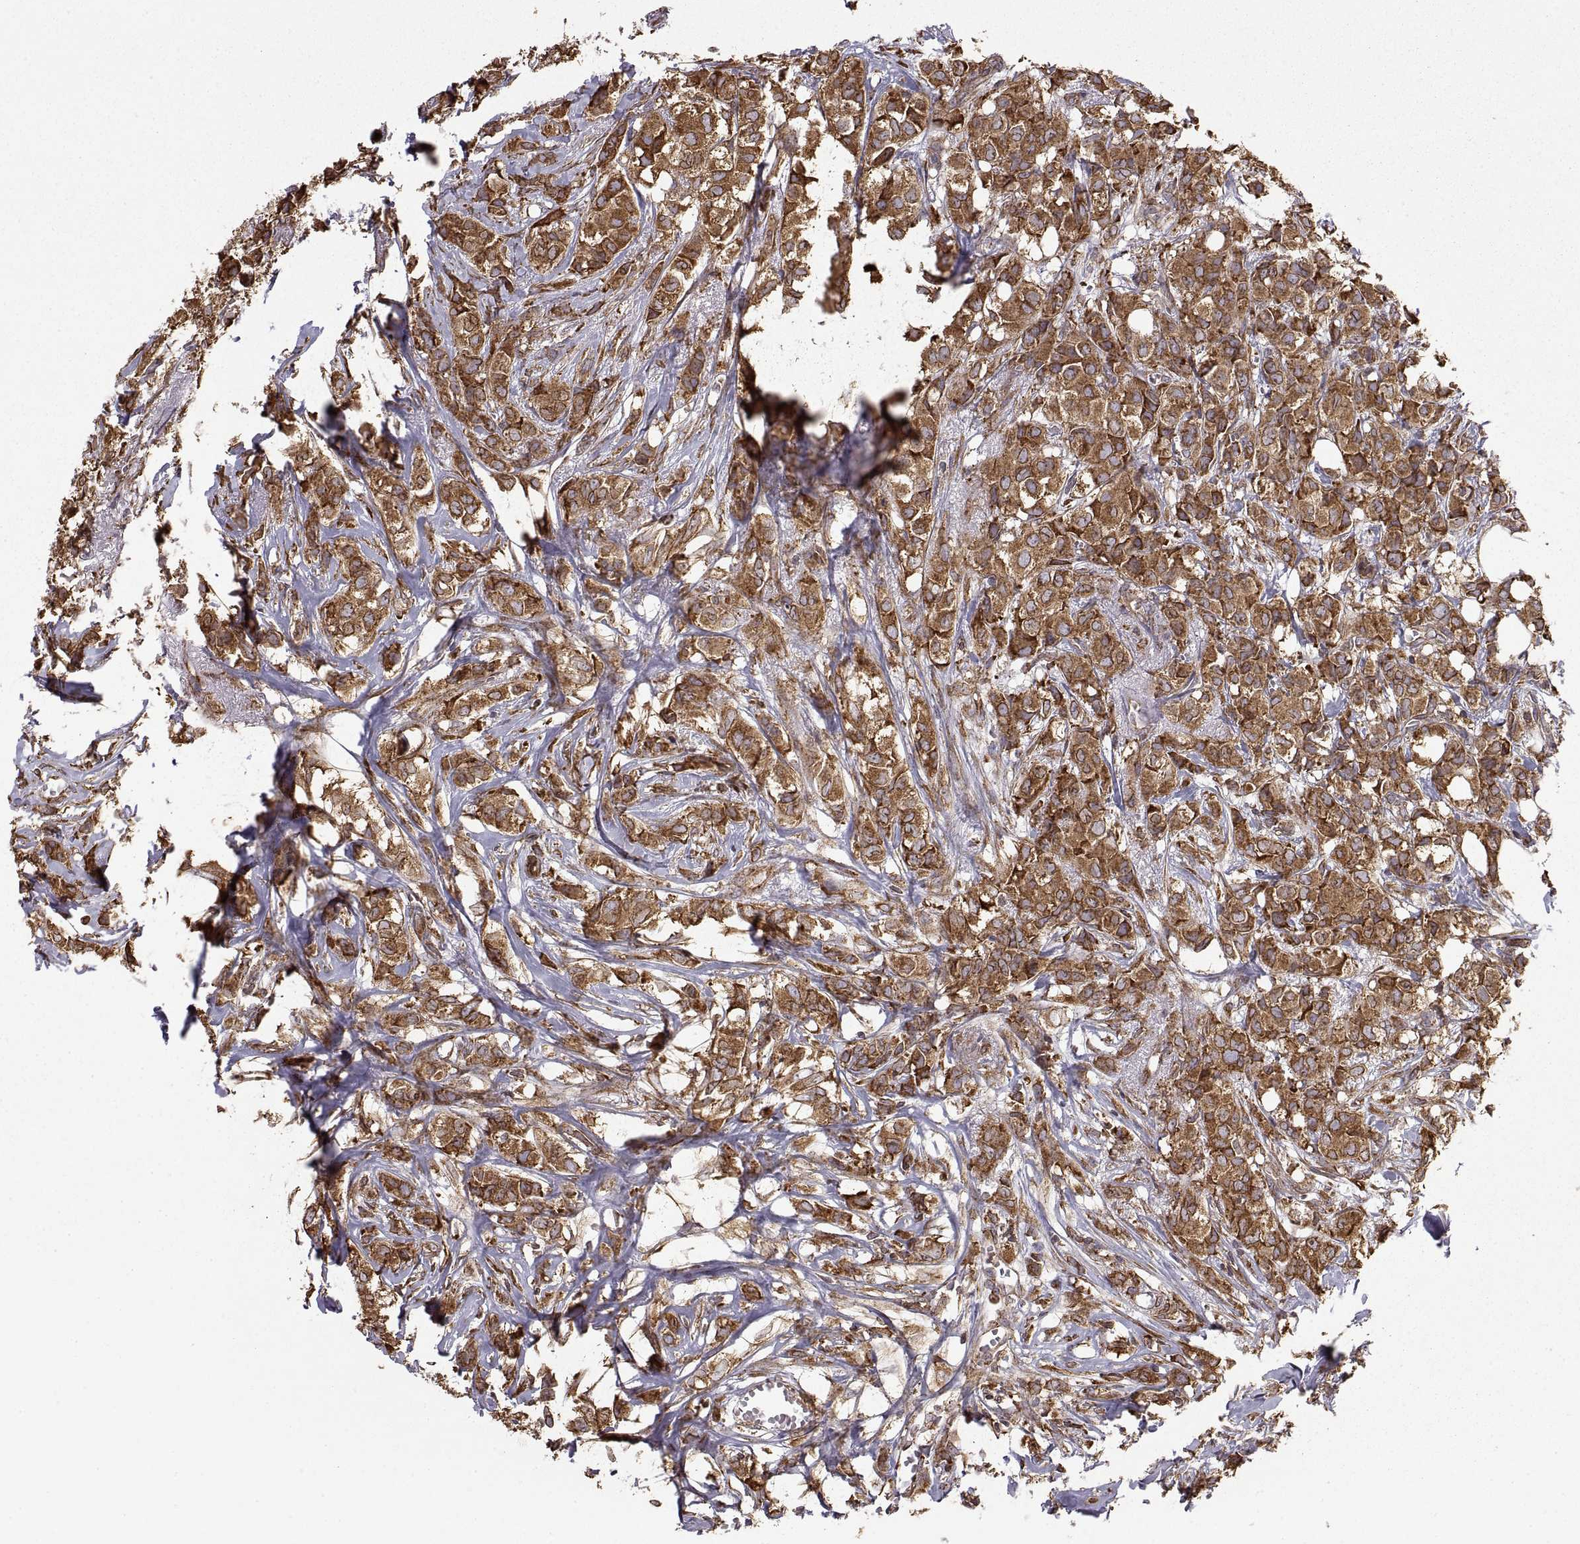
{"staining": {"intensity": "moderate", "quantity": ">75%", "location": "cytoplasmic/membranous"}, "tissue": "breast cancer", "cell_type": "Tumor cells", "image_type": "cancer", "snomed": [{"axis": "morphology", "description": "Duct carcinoma"}, {"axis": "topography", "description": "Breast"}], "caption": "Approximately >75% of tumor cells in human breast cancer display moderate cytoplasmic/membranous protein positivity as visualized by brown immunohistochemical staining.", "gene": "PDIA3", "patient": {"sex": "female", "age": 85}}